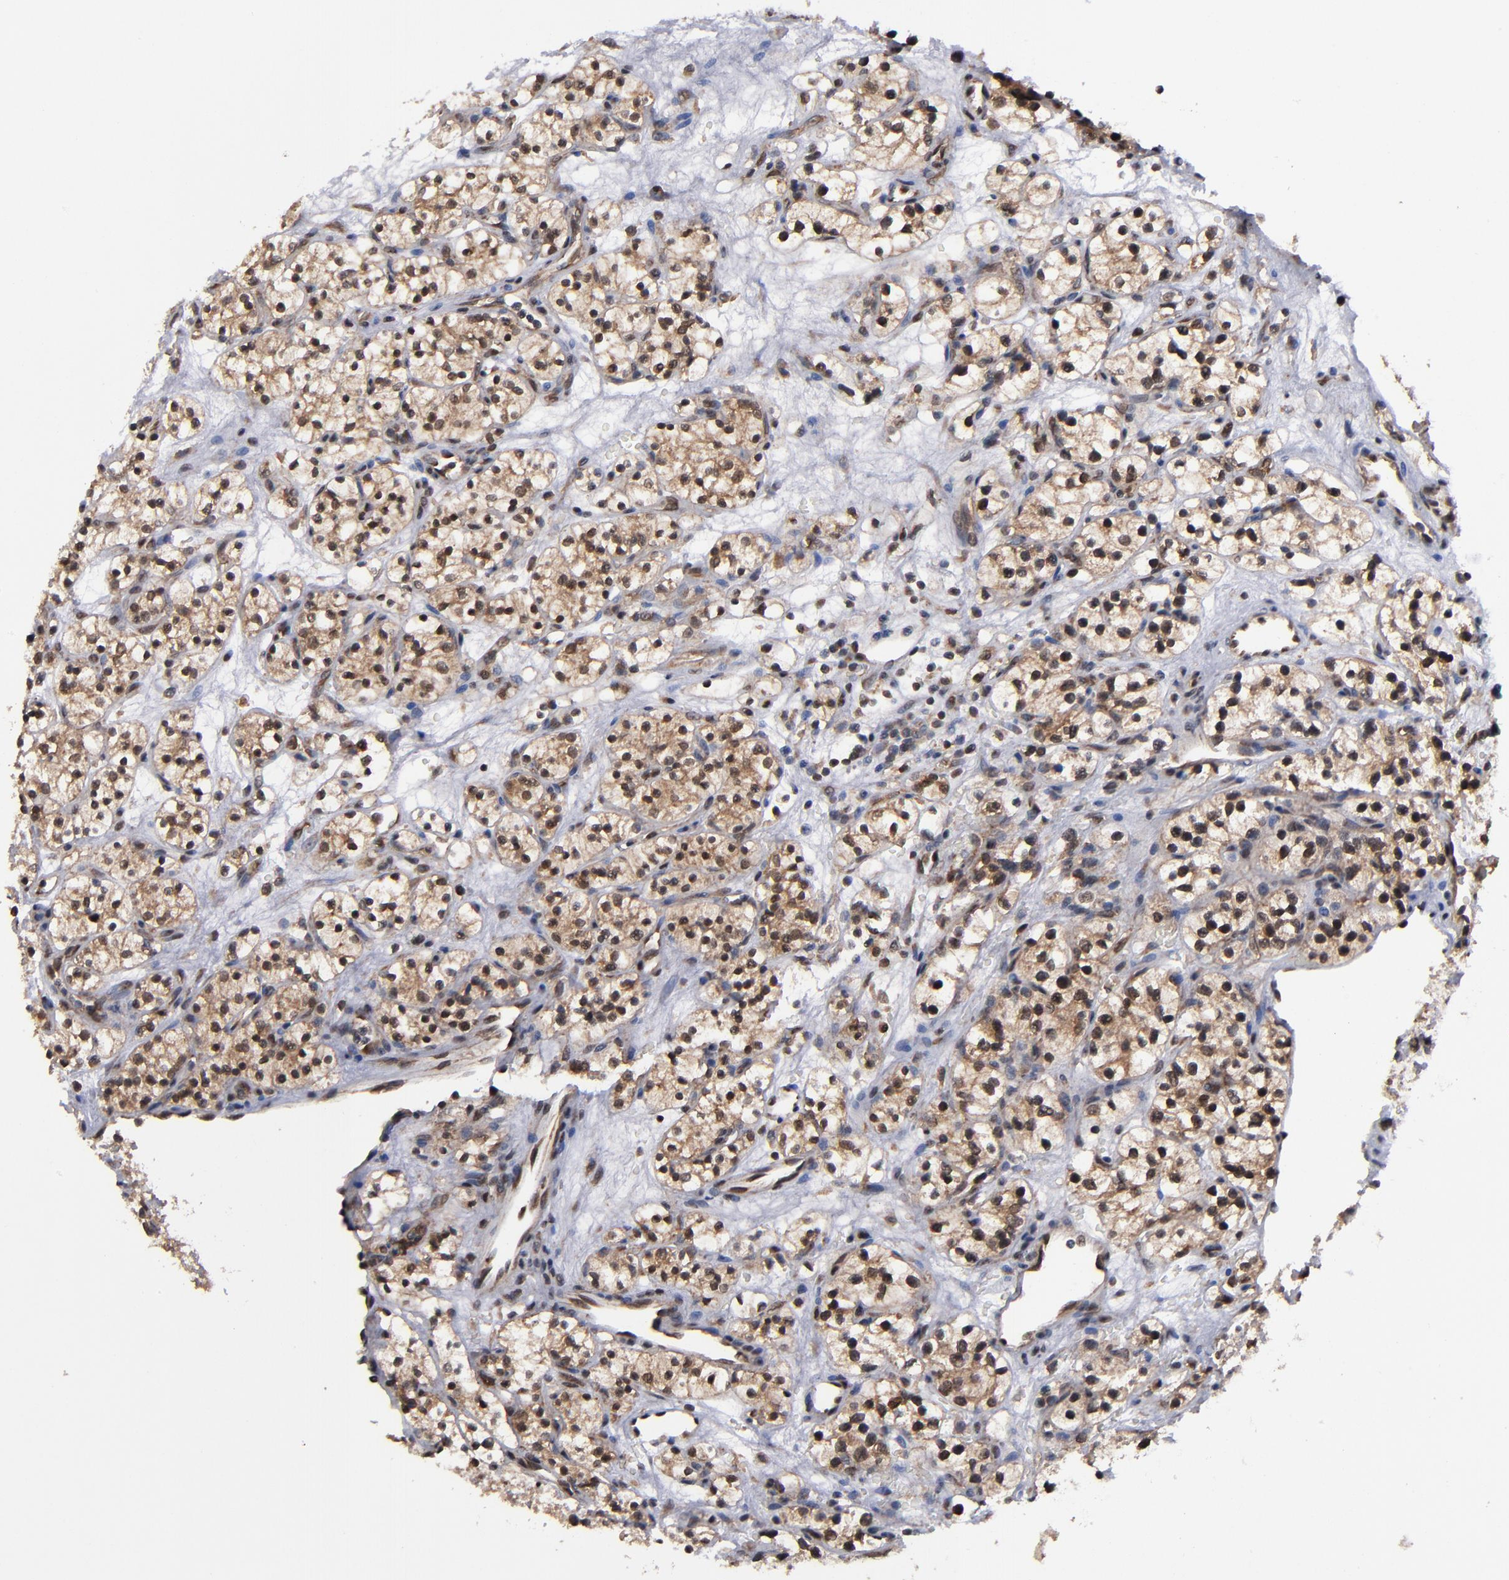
{"staining": {"intensity": "moderate", "quantity": ">75%", "location": "cytoplasmic/membranous,nuclear"}, "tissue": "renal cancer", "cell_type": "Tumor cells", "image_type": "cancer", "snomed": [{"axis": "morphology", "description": "Adenocarcinoma, NOS"}, {"axis": "topography", "description": "Kidney"}], "caption": "Approximately >75% of tumor cells in human renal cancer show moderate cytoplasmic/membranous and nuclear protein staining as visualized by brown immunohistochemical staining.", "gene": "ALG13", "patient": {"sex": "female", "age": 60}}